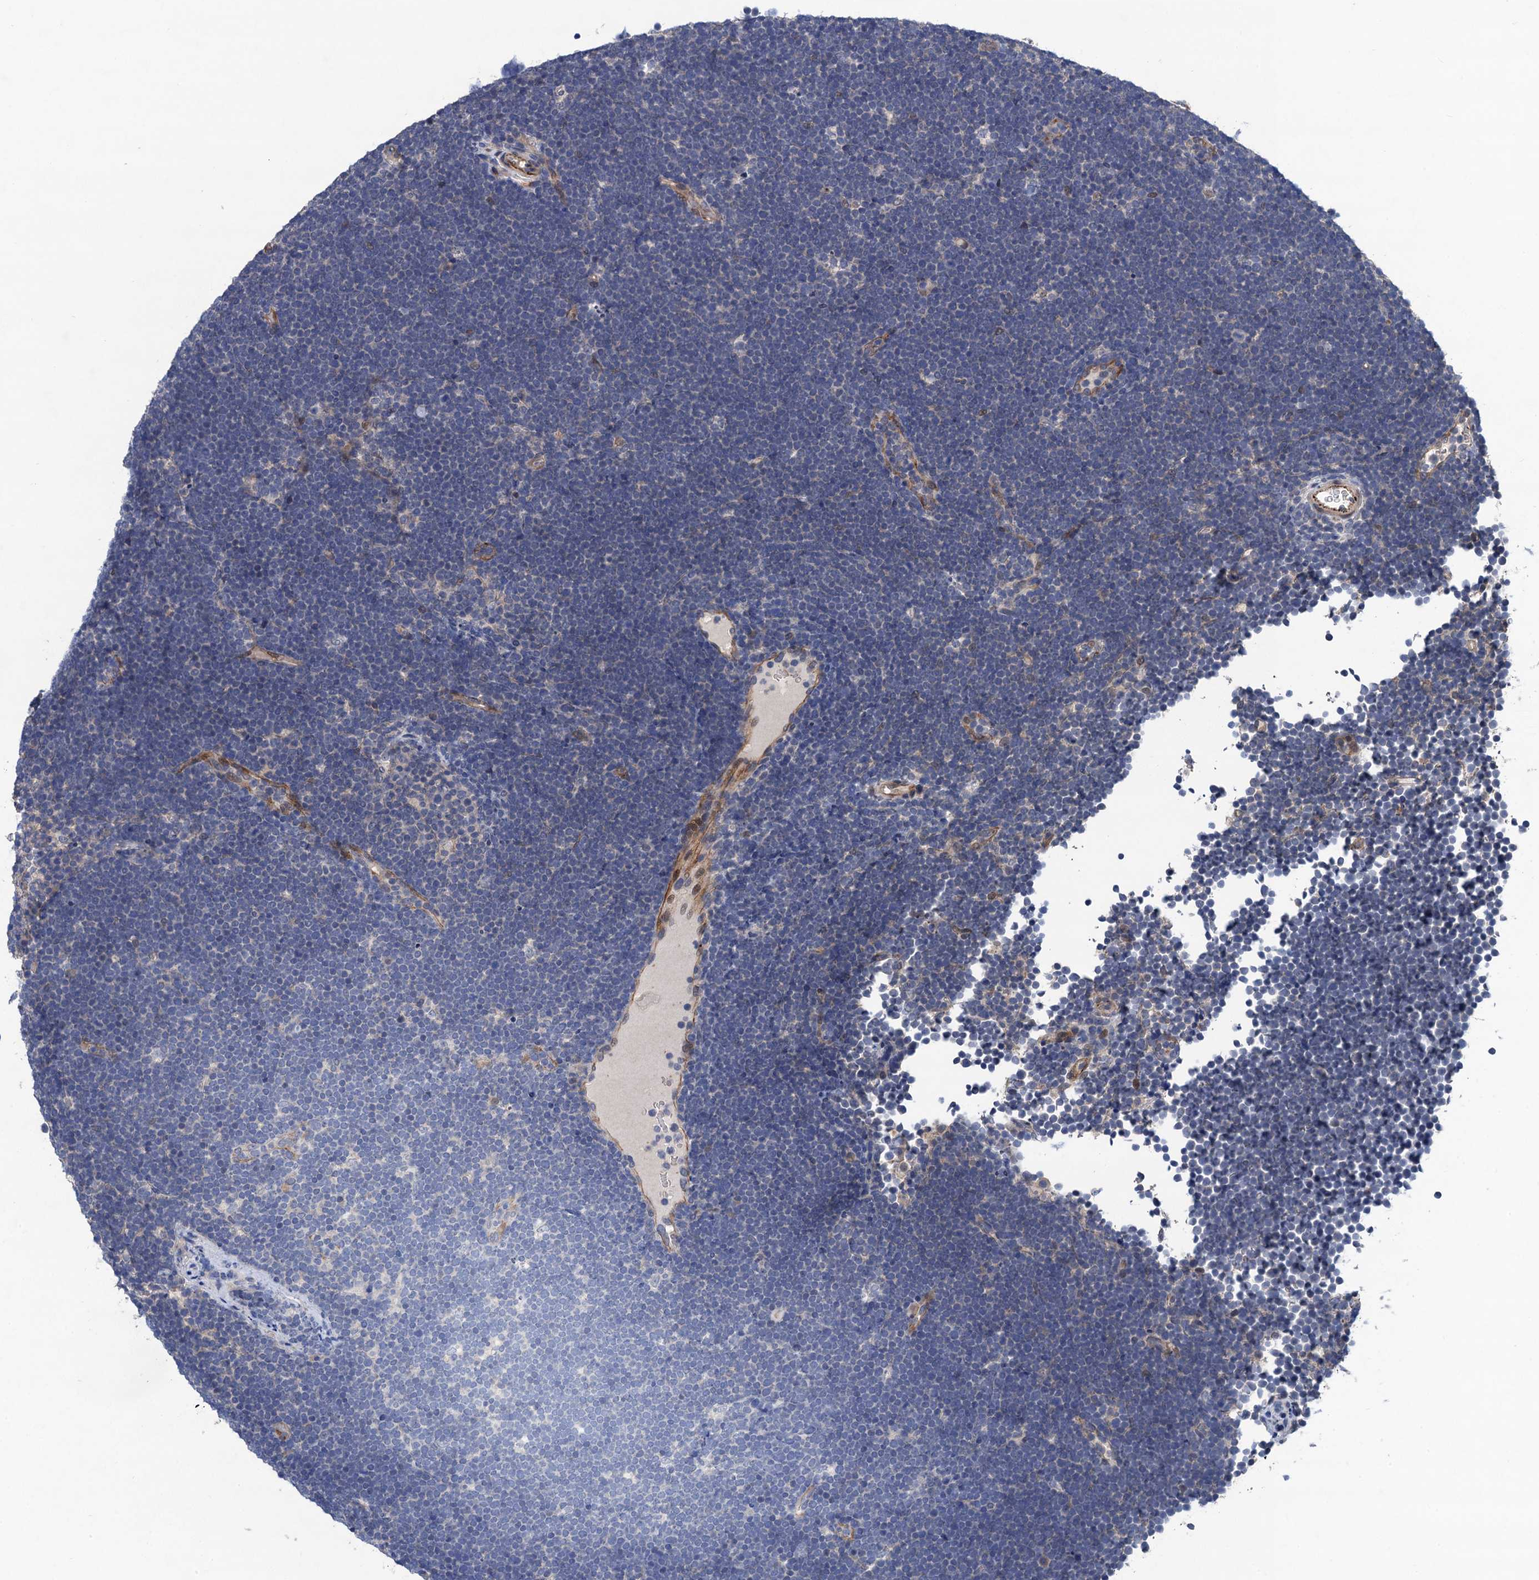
{"staining": {"intensity": "negative", "quantity": "none", "location": "none"}, "tissue": "lymphoma", "cell_type": "Tumor cells", "image_type": "cancer", "snomed": [{"axis": "morphology", "description": "Malignant lymphoma, non-Hodgkin's type, High grade"}, {"axis": "topography", "description": "Lymph node"}], "caption": "Tumor cells show no significant expression in lymphoma.", "gene": "TRAF7", "patient": {"sex": "male", "age": 13}}